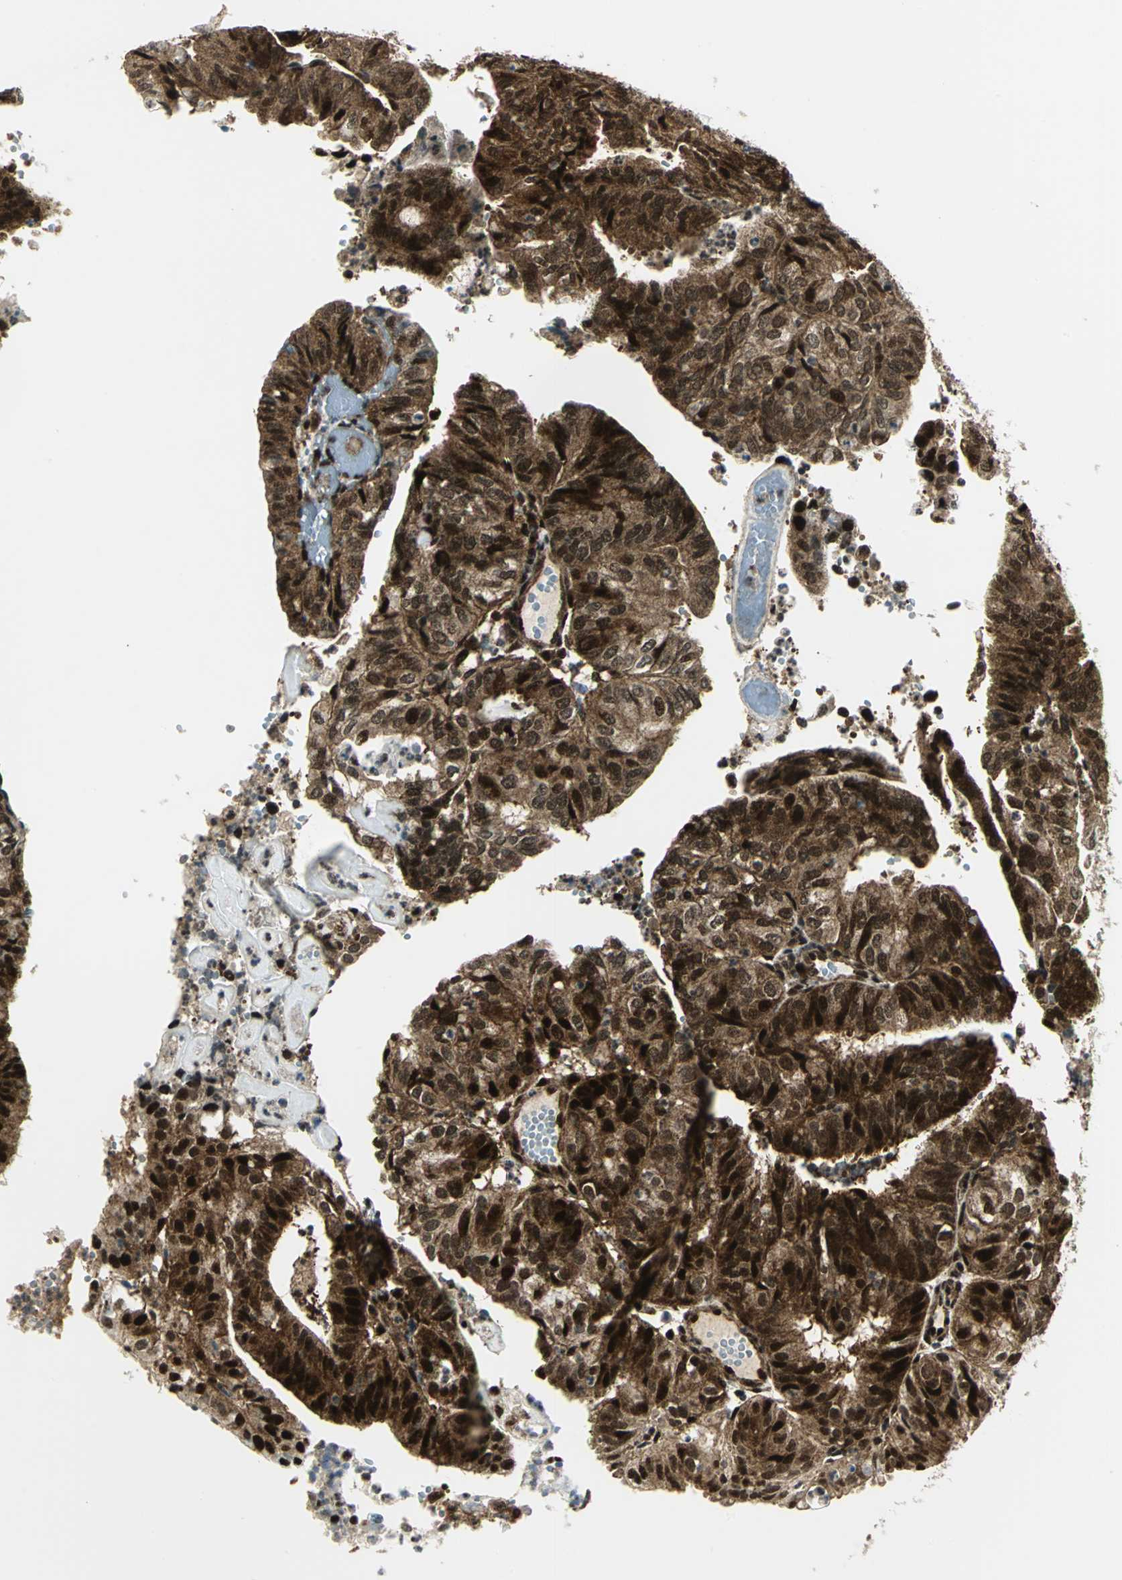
{"staining": {"intensity": "strong", "quantity": ">75%", "location": "cytoplasmic/membranous,nuclear"}, "tissue": "endometrial cancer", "cell_type": "Tumor cells", "image_type": "cancer", "snomed": [{"axis": "morphology", "description": "Adenocarcinoma, NOS"}, {"axis": "topography", "description": "Uterus"}], "caption": "A high amount of strong cytoplasmic/membranous and nuclear positivity is identified in about >75% of tumor cells in endometrial adenocarcinoma tissue.", "gene": "COPS5", "patient": {"sex": "female", "age": 60}}